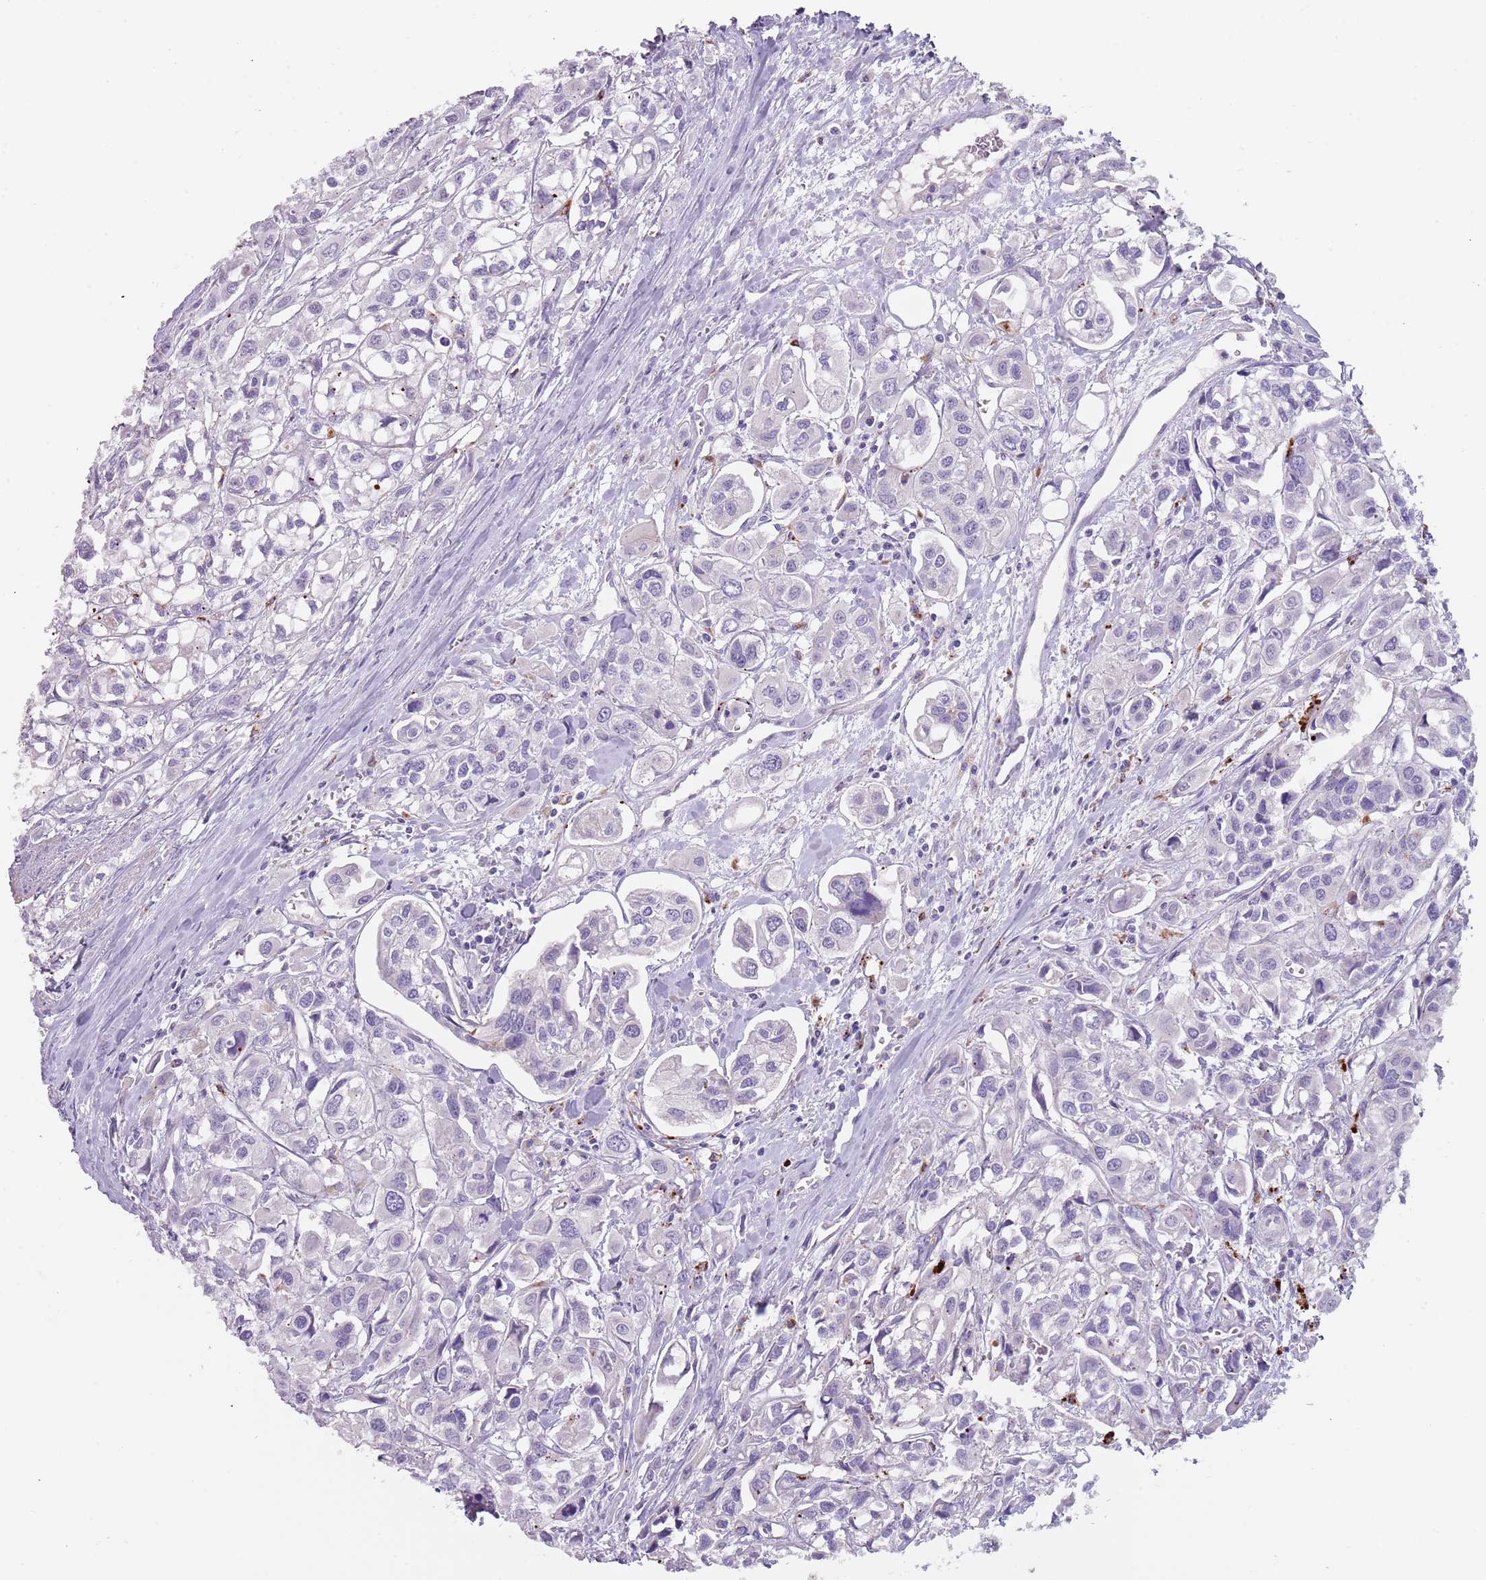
{"staining": {"intensity": "negative", "quantity": "none", "location": "none"}, "tissue": "urothelial cancer", "cell_type": "Tumor cells", "image_type": "cancer", "snomed": [{"axis": "morphology", "description": "Urothelial carcinoma, High grade"}, {"axis": "topography", "description": "Urinary bladder"}], "caption": "DAB immunohistochemical staining of urothelial cancer reveals no significant staining in tumor cells.", "gene": "LRRN3", "patient": {"sex": "male", "age": 67}}